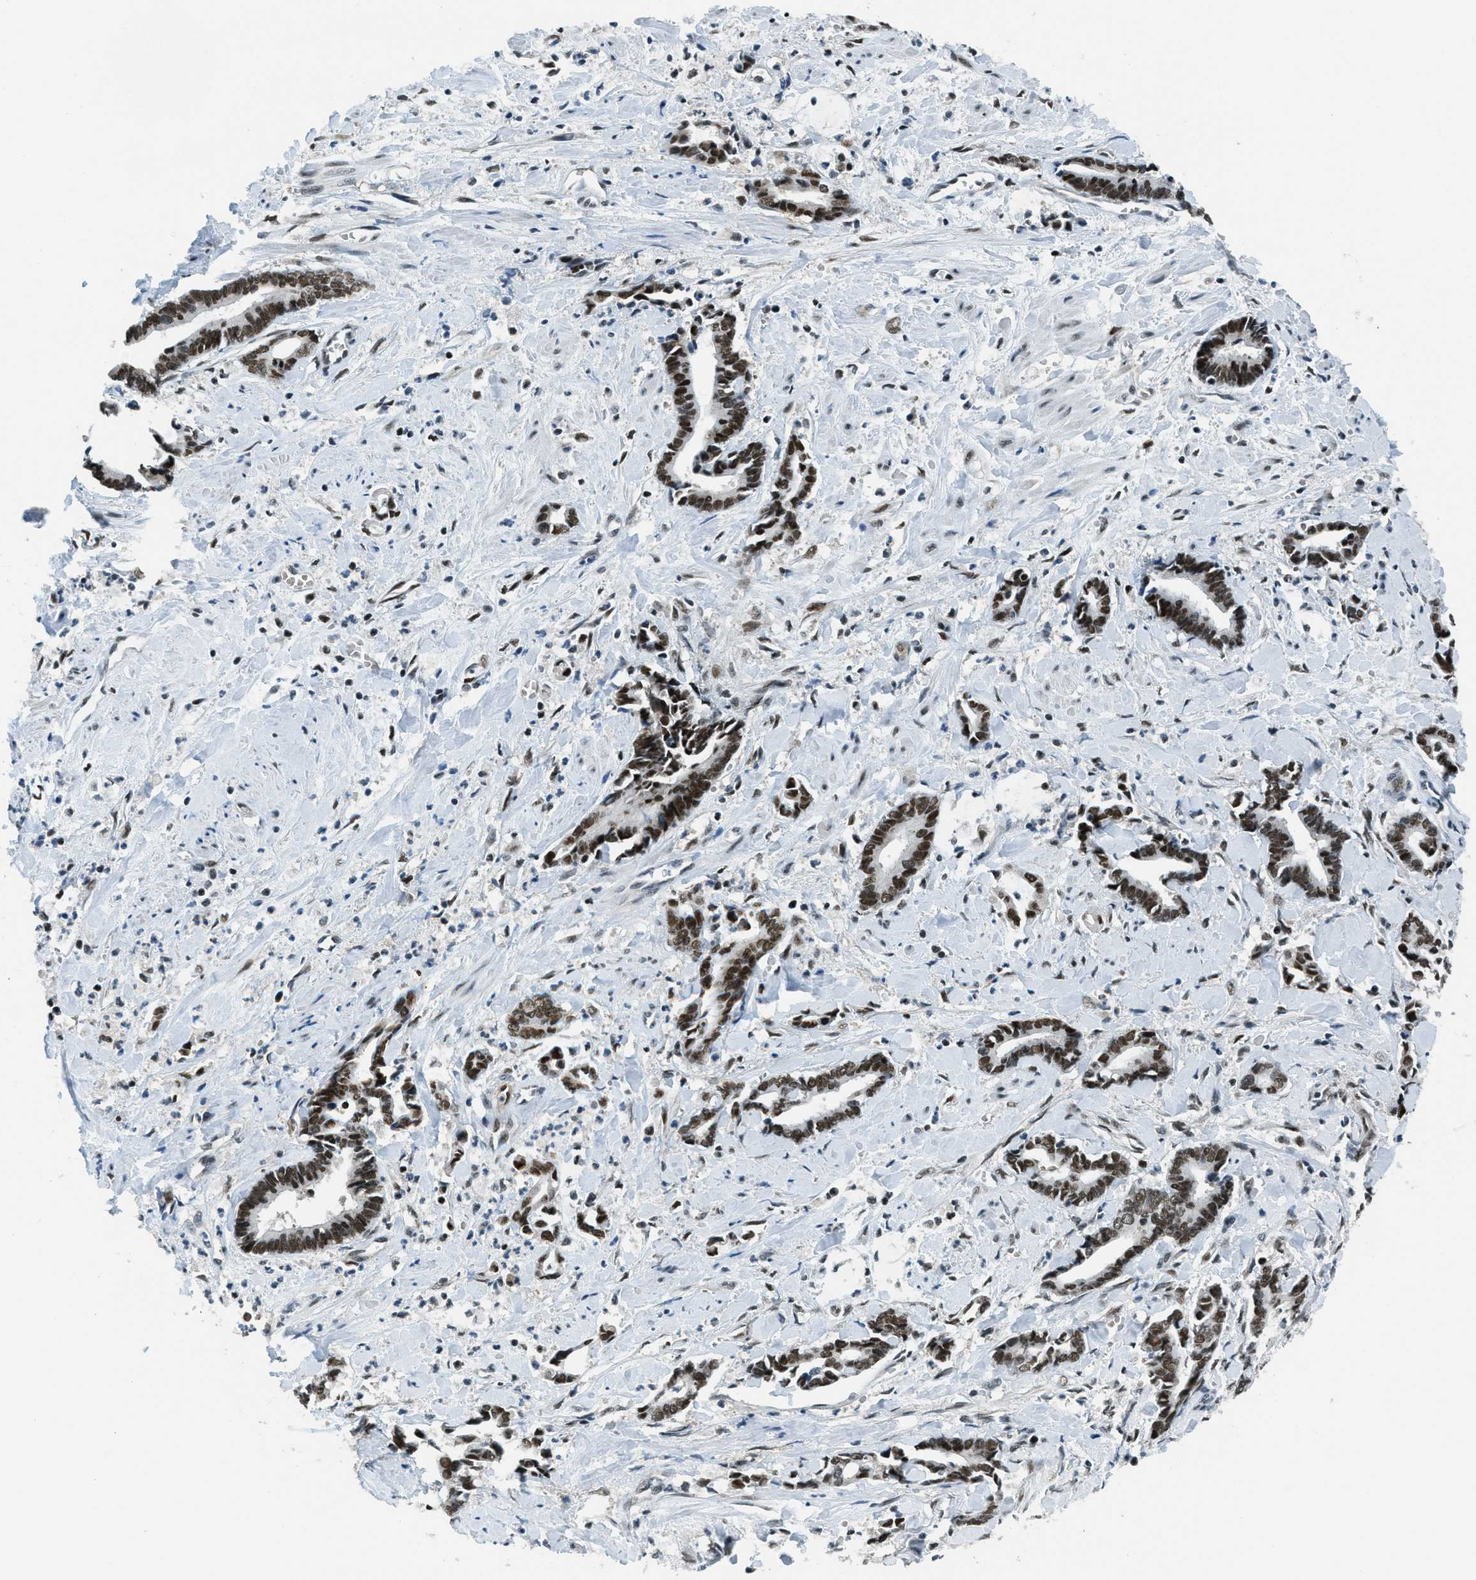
{"staining": {"intensity": "strong", "quantity": ">75%", "location": "nuclear"}, "tissue": "cervical cancer", "cell_type": "Tumor cells", "image_type": "cancer", "snomed": [{"axis": "morphology", "description": "Adenocarcinoma, NOS"}, {"axis": "topography", "description": "Cervix"}], "caption": "Cervical adenocarcinoma tissue reveals strong nuclear positivity in about >75% of tumor cells The protein of interest is shown in brown color, while the nuclei are stained blue.", "gene": "KLF6", "patient": {"sex": "female", "age": 44}}